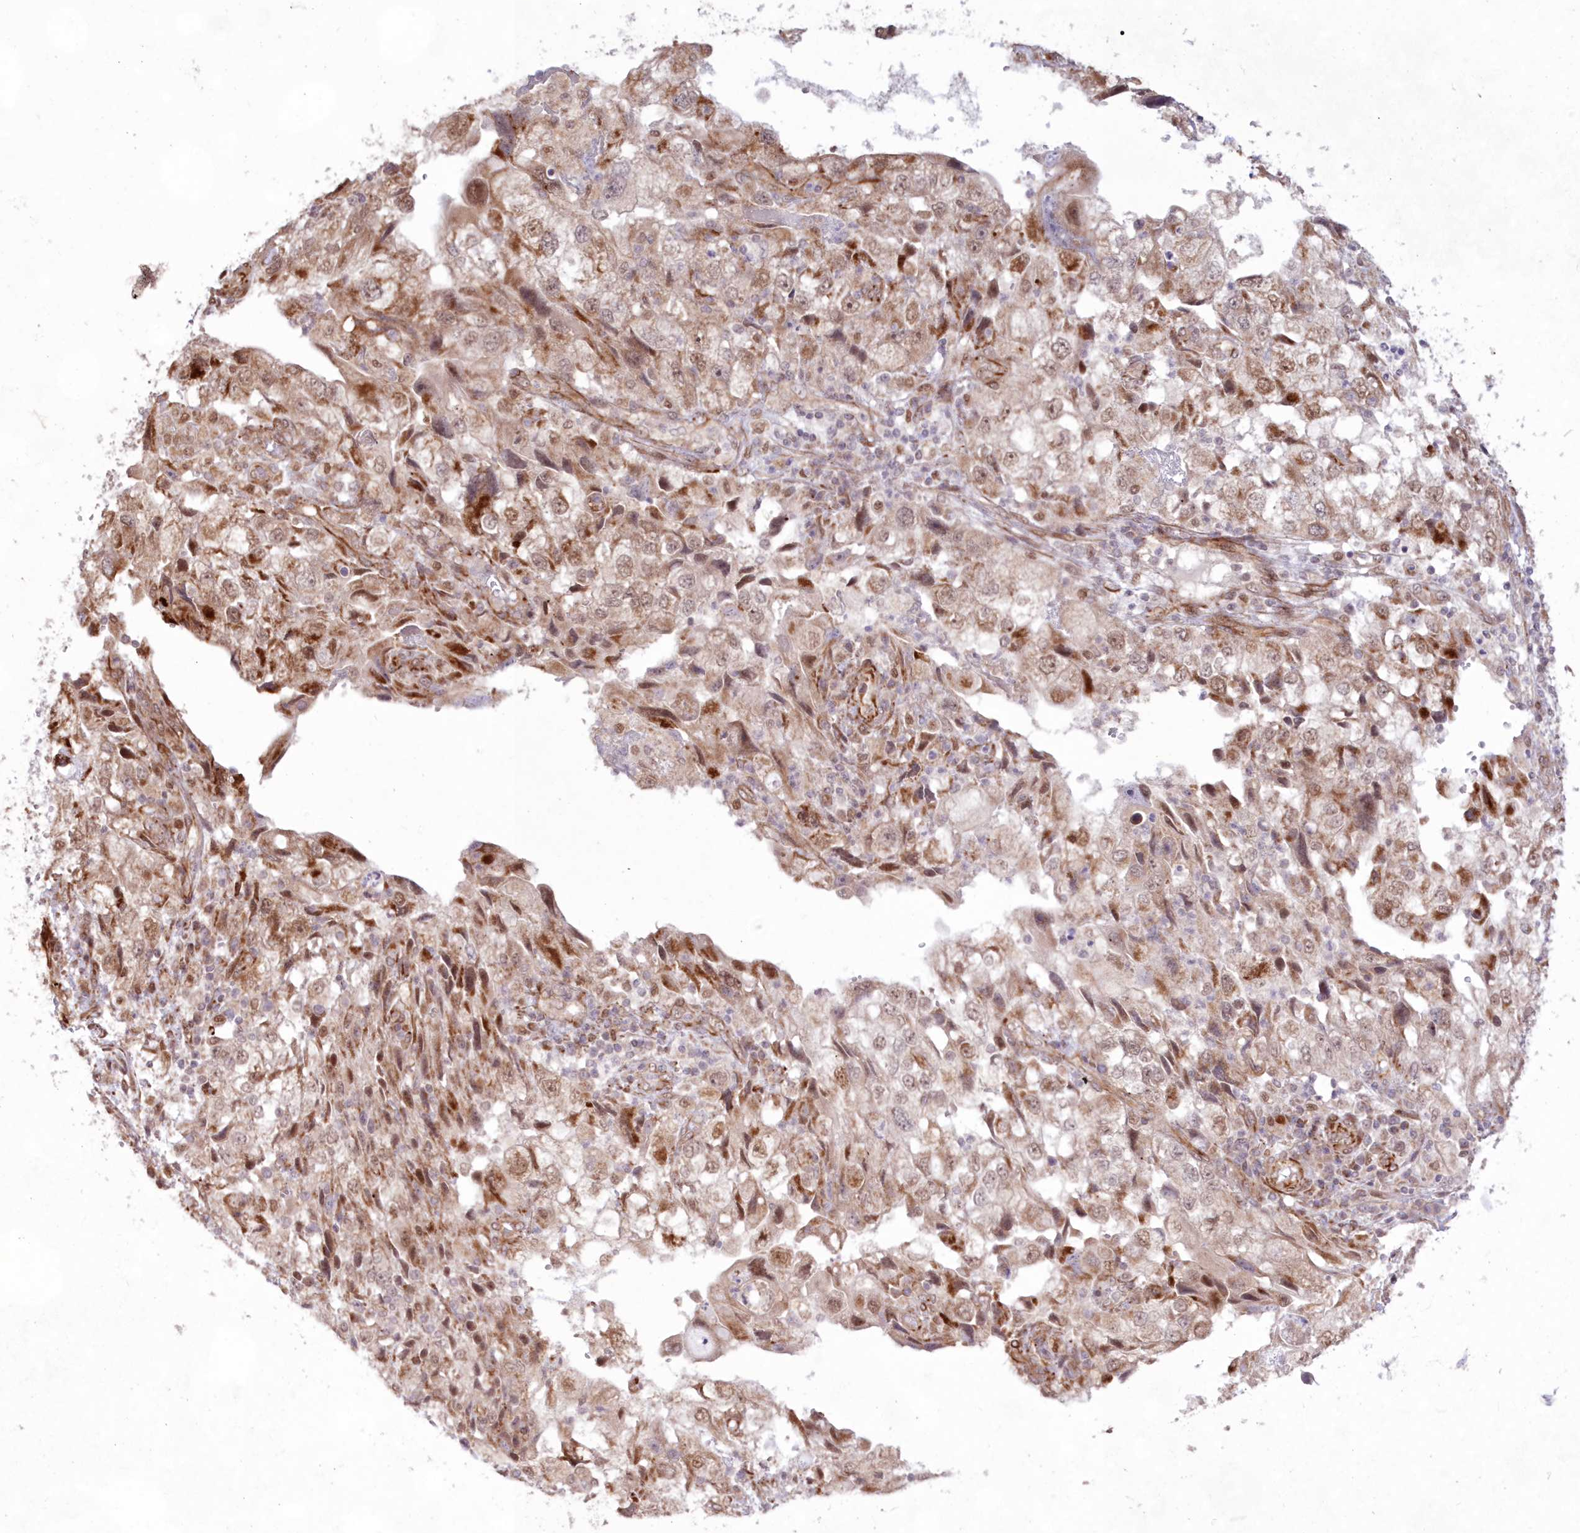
{"staining": {"intensity": "moderate", "quantity": ">75%", "location": "nuclear"}, "tissue": "endometrial cancer", "cell_type": "Tumor cells", "image_type": "cancer", "snomed": [{"axis": "morphology", "description": "Adenocarcinoma, NOS"}, {"axis": "topography", "description": "Endometrium"}], "caption": "Adenocarcinoma (endometrial) tissue demonstrates moderate nuclear positivity in about >75% of tumor cells Using DAB (brown) and hematoxylin (blue) stains, captured at high magnification using brightfield microscopy.", "gene": "SNIP1", "patient": {"sex": "female", "age": 49}}